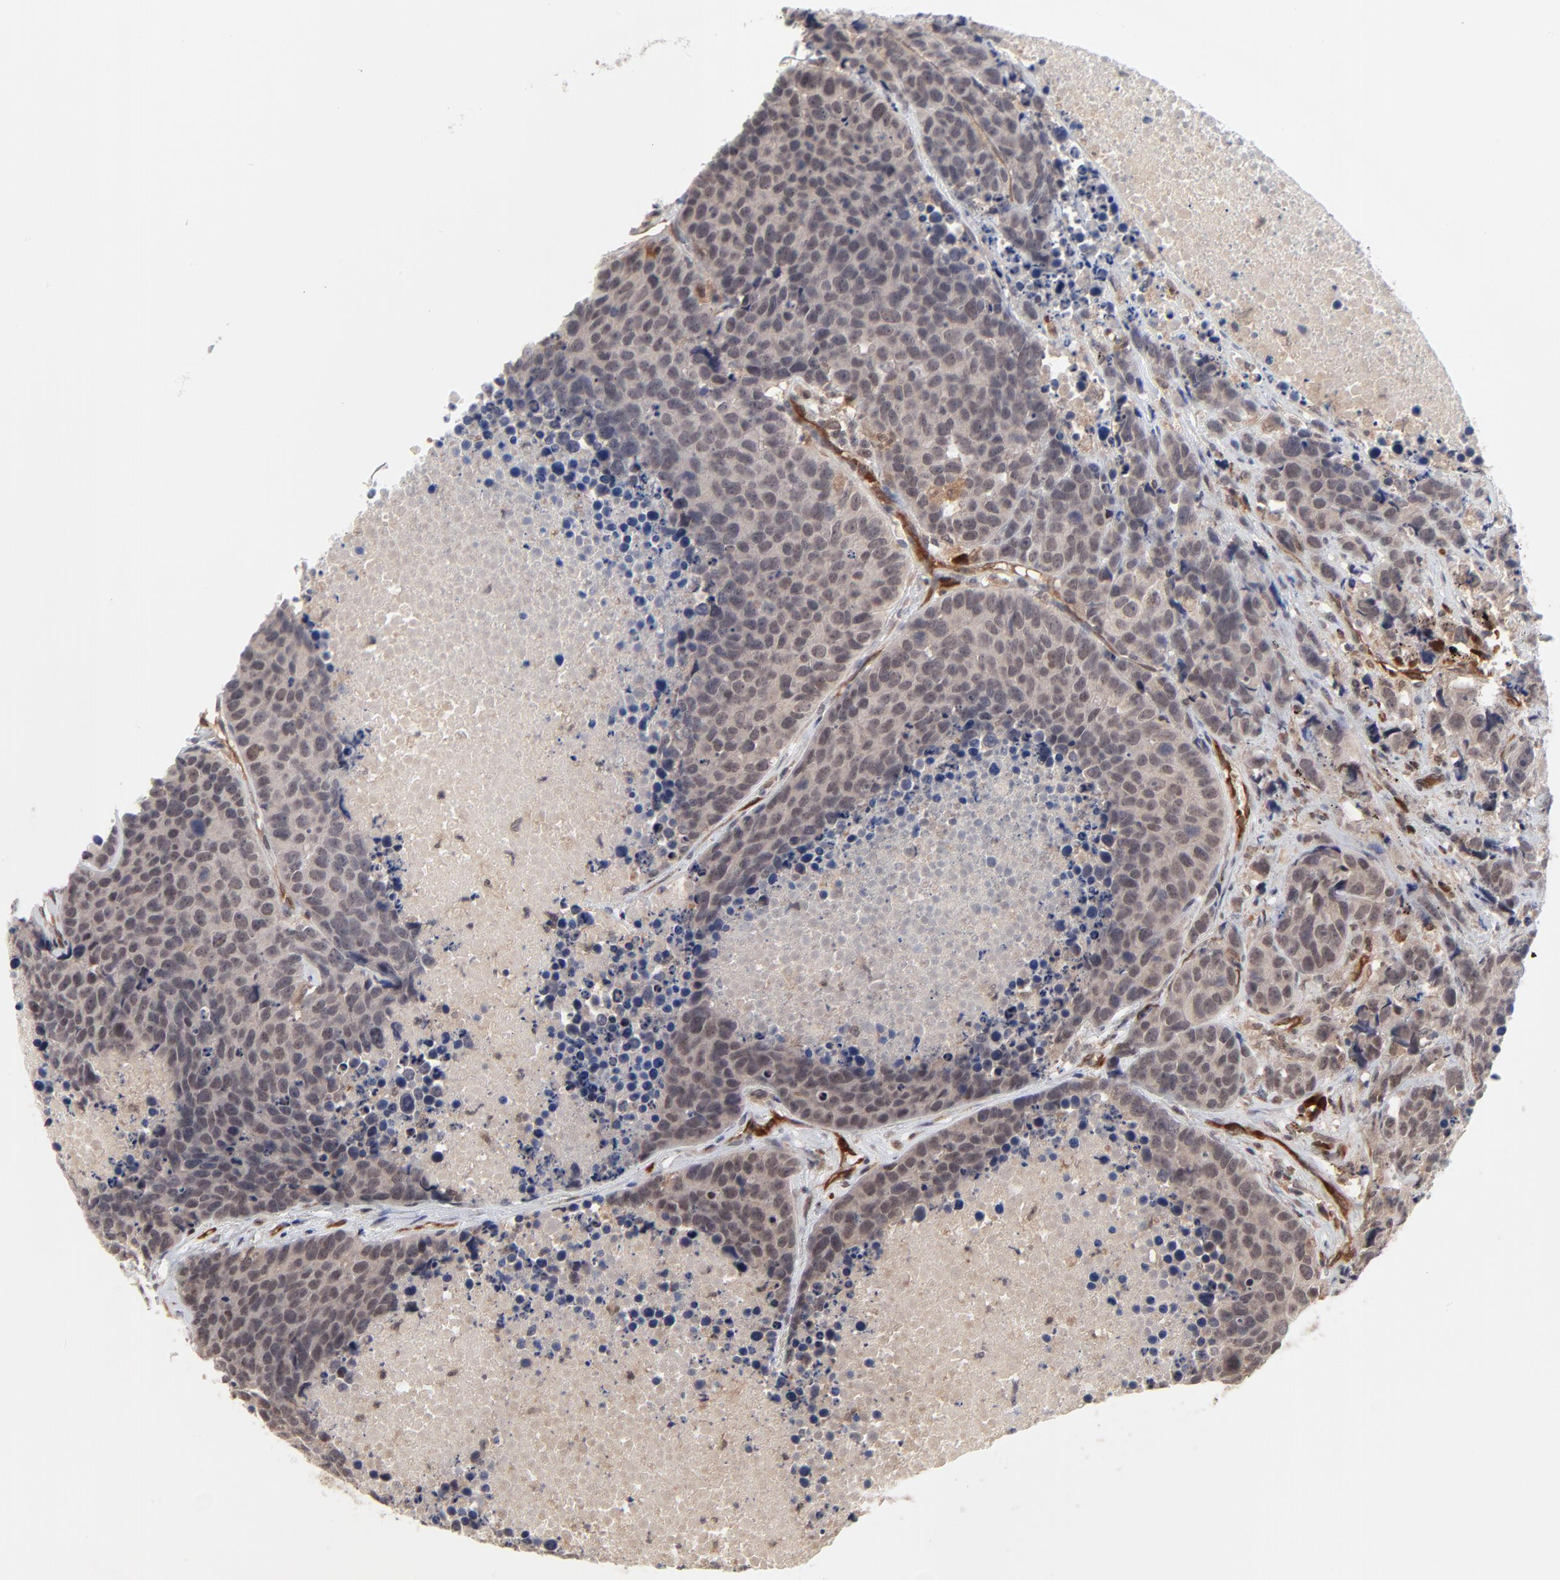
{"staining": {"intensity": "weak", "quantity": ">75%", "location": "cytoplasmic/membranous,nuclear"}, "tissue": "carcinoid", "cell_type": "Tumor cells", "image_type": "cancer", "snomed": [{"axis": "morphology", "description": "Carcinoid, malignant, NOS"}, {"axis": "topography", "description": "Lung"}], "caption": "Immunohistochemical staining of malignant carcinoid demonstrates weak cytoplasmic/membranous and nuclear protein expression in approximately >75% of tumor cells.", "gene": "CASP10", "patient": {"sex": "male", "age": 60}}